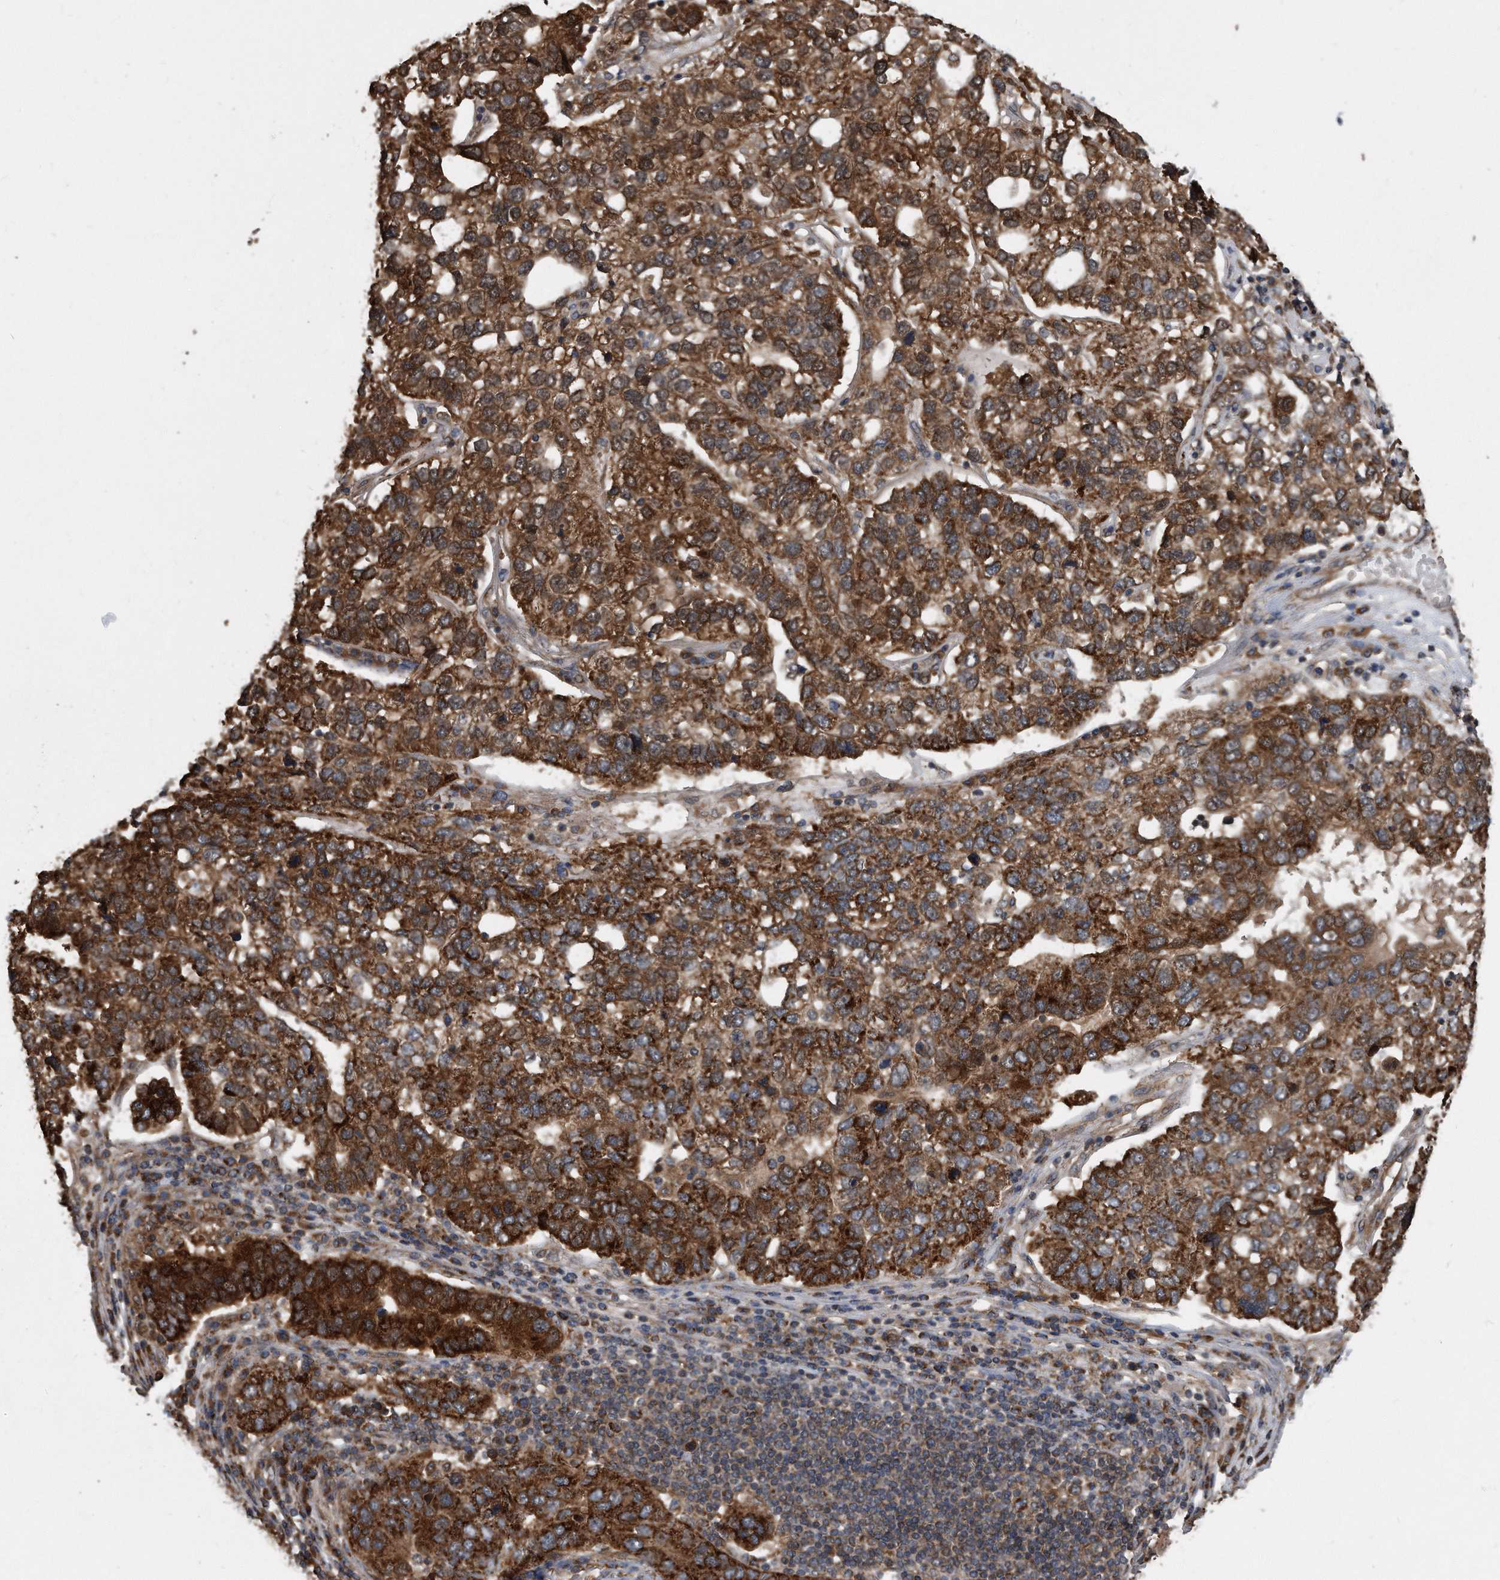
{"staining": {"intensity": "strong", "quantity": ">75%", "location": "cytoplasmic/membranous"}, "tissue": "pancreatic cancer", "cell_type": "Tumor cells", "image_type": "cancer", "snomed": [{"axis": "morphology", "description": "Adenocarcinoma, NOS"}, {"axis": "topography", "description": "Pancreas"}], "caption": "Approximately >75% of tumor cells in adenocarcinoma (pancreatic) exhibit strong cytoplasmic/membranous protein staining as visualized by brown immunohistochemical staining.", "gene": "FAM136A", "patient": {"sex": "female", "age": 61}}